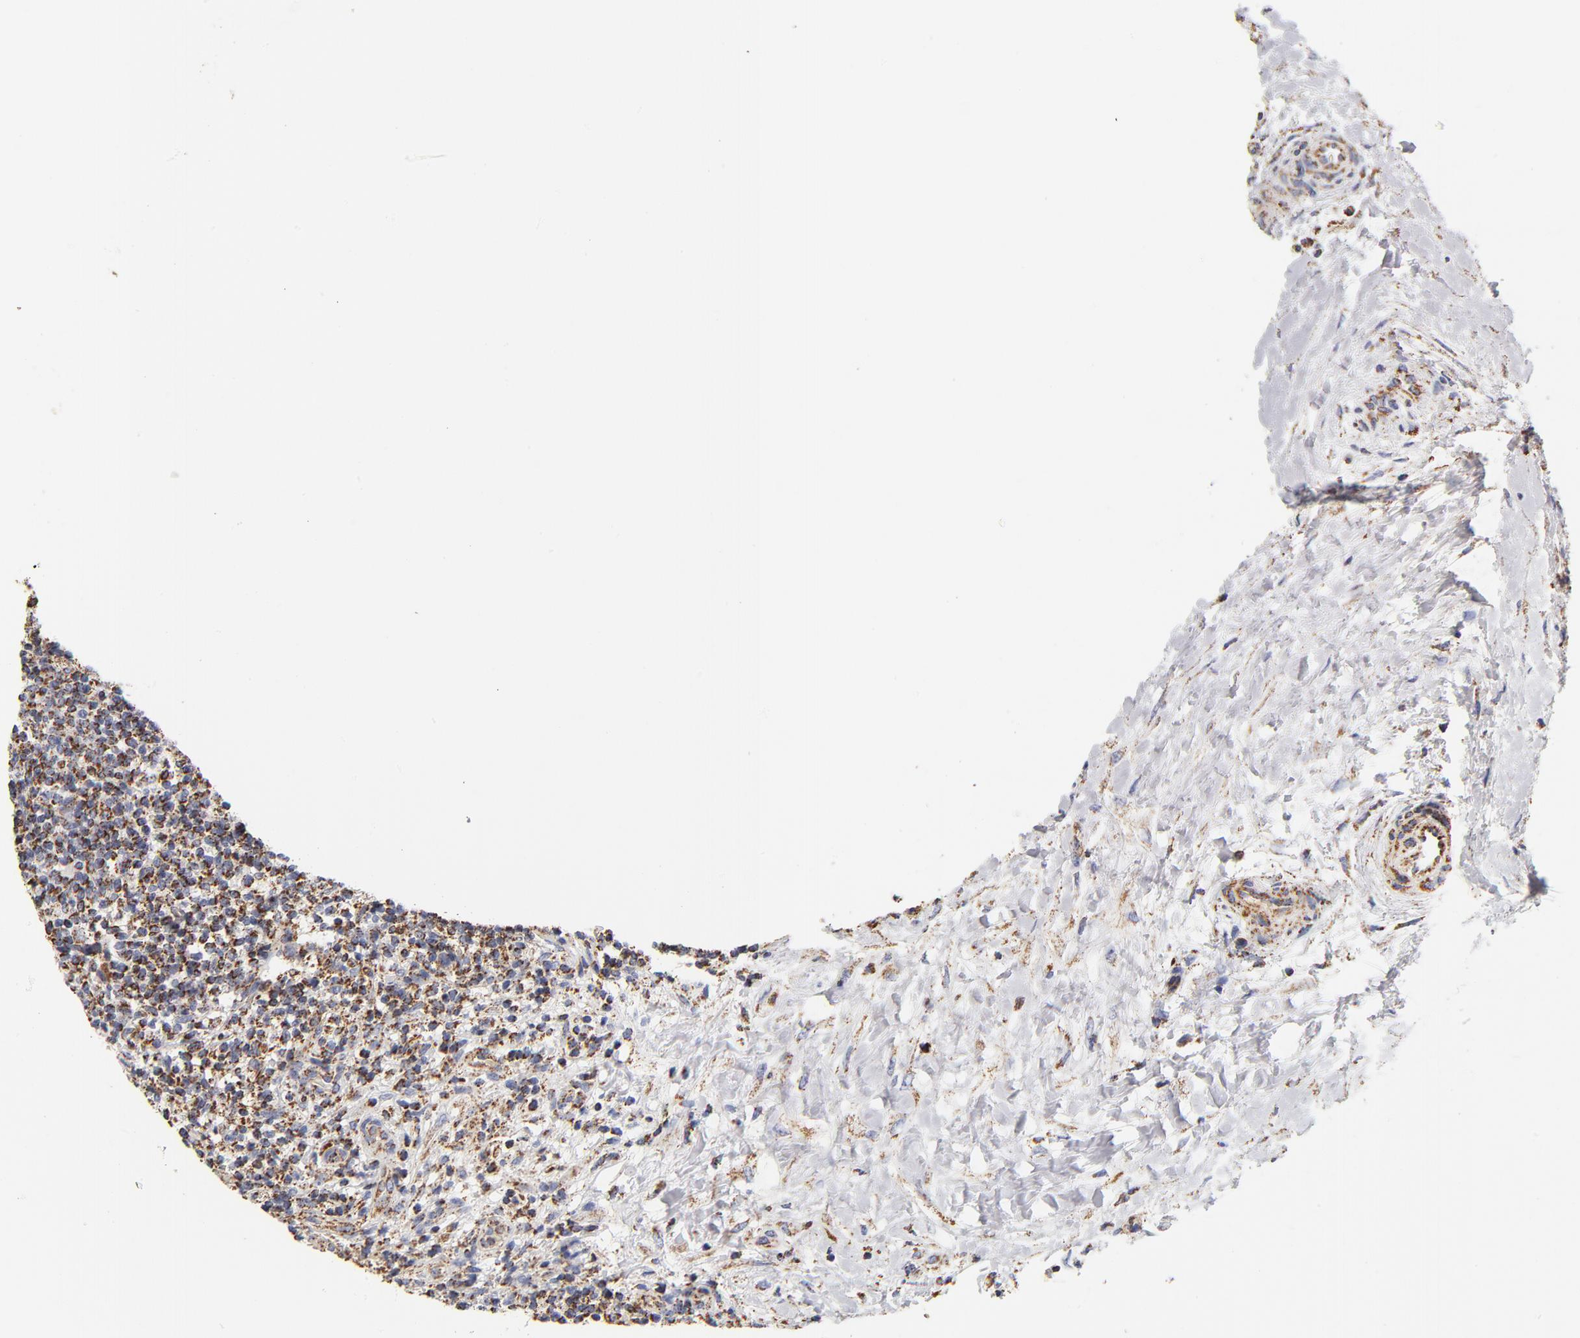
{"staining": {"intensity": "strong", "quantity": ">75%", "location": "cytoplasmic/membranous"}, "tissue": "lymphoma", "cell_type": "Tumor cells", "image_type": "cancer", "snomed": [{"axis": "morphology", "description": "Malignant lymphoma, non-Hodgkin's type, Low grade"}, {"axis": "topography", "description": "Lymph node"}], "caption": "IHC micrograph of neoplastic tissue: human lymphoma stained using immunohistochemistry demonstrates high levels of strong protein expression localized specifically in the cytoplasmic/membranous of tumor cells, appearing as a cytoplasmic/membranous brown color.", "gene": "ECHS1", "patient": {"sex": "female", "age": 76}}